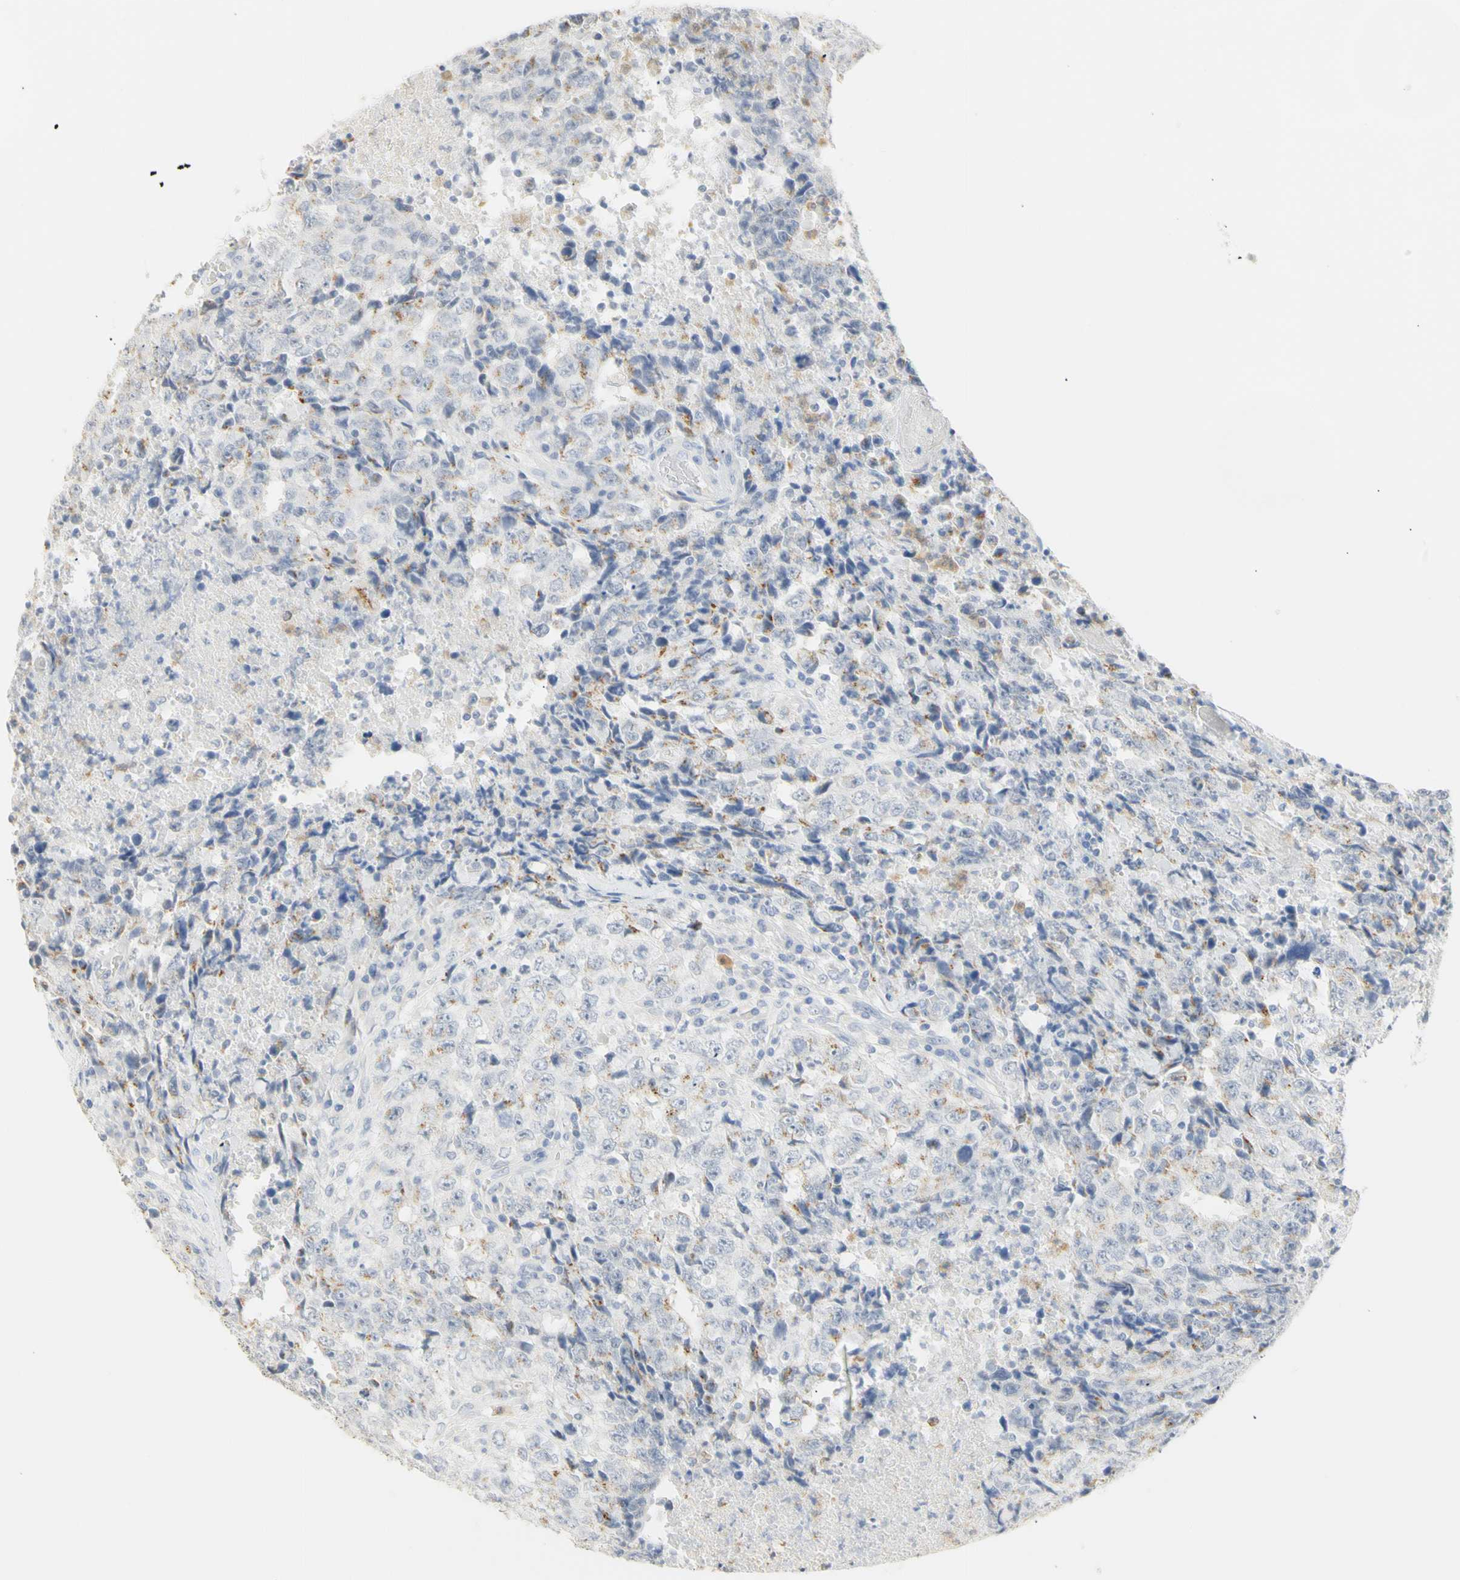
{"staining": {"intensity": "moderate", "quantity": "25%-75%", "location": "cytoplasmic/membranous"}, "tissue": "testis cancer", "cell_type": "Tumor cells", "image_type": "cancer", "snomed": [{"axis": "morphology", "description": "Necrosis, NOS"}, {"axis": "morphology", "description": "Carcinoma, Embryonal, NOS"}, {"axis": "topography", "description": "Testis"}], "caption": "A brown stain shows moderate cytoplasmic/membranous positivity of a protein in human embryonal carcinoma (testis) tumor cells.", "gene": "B4GALNT3", "patient": {"sex": "male", "age": 19}}